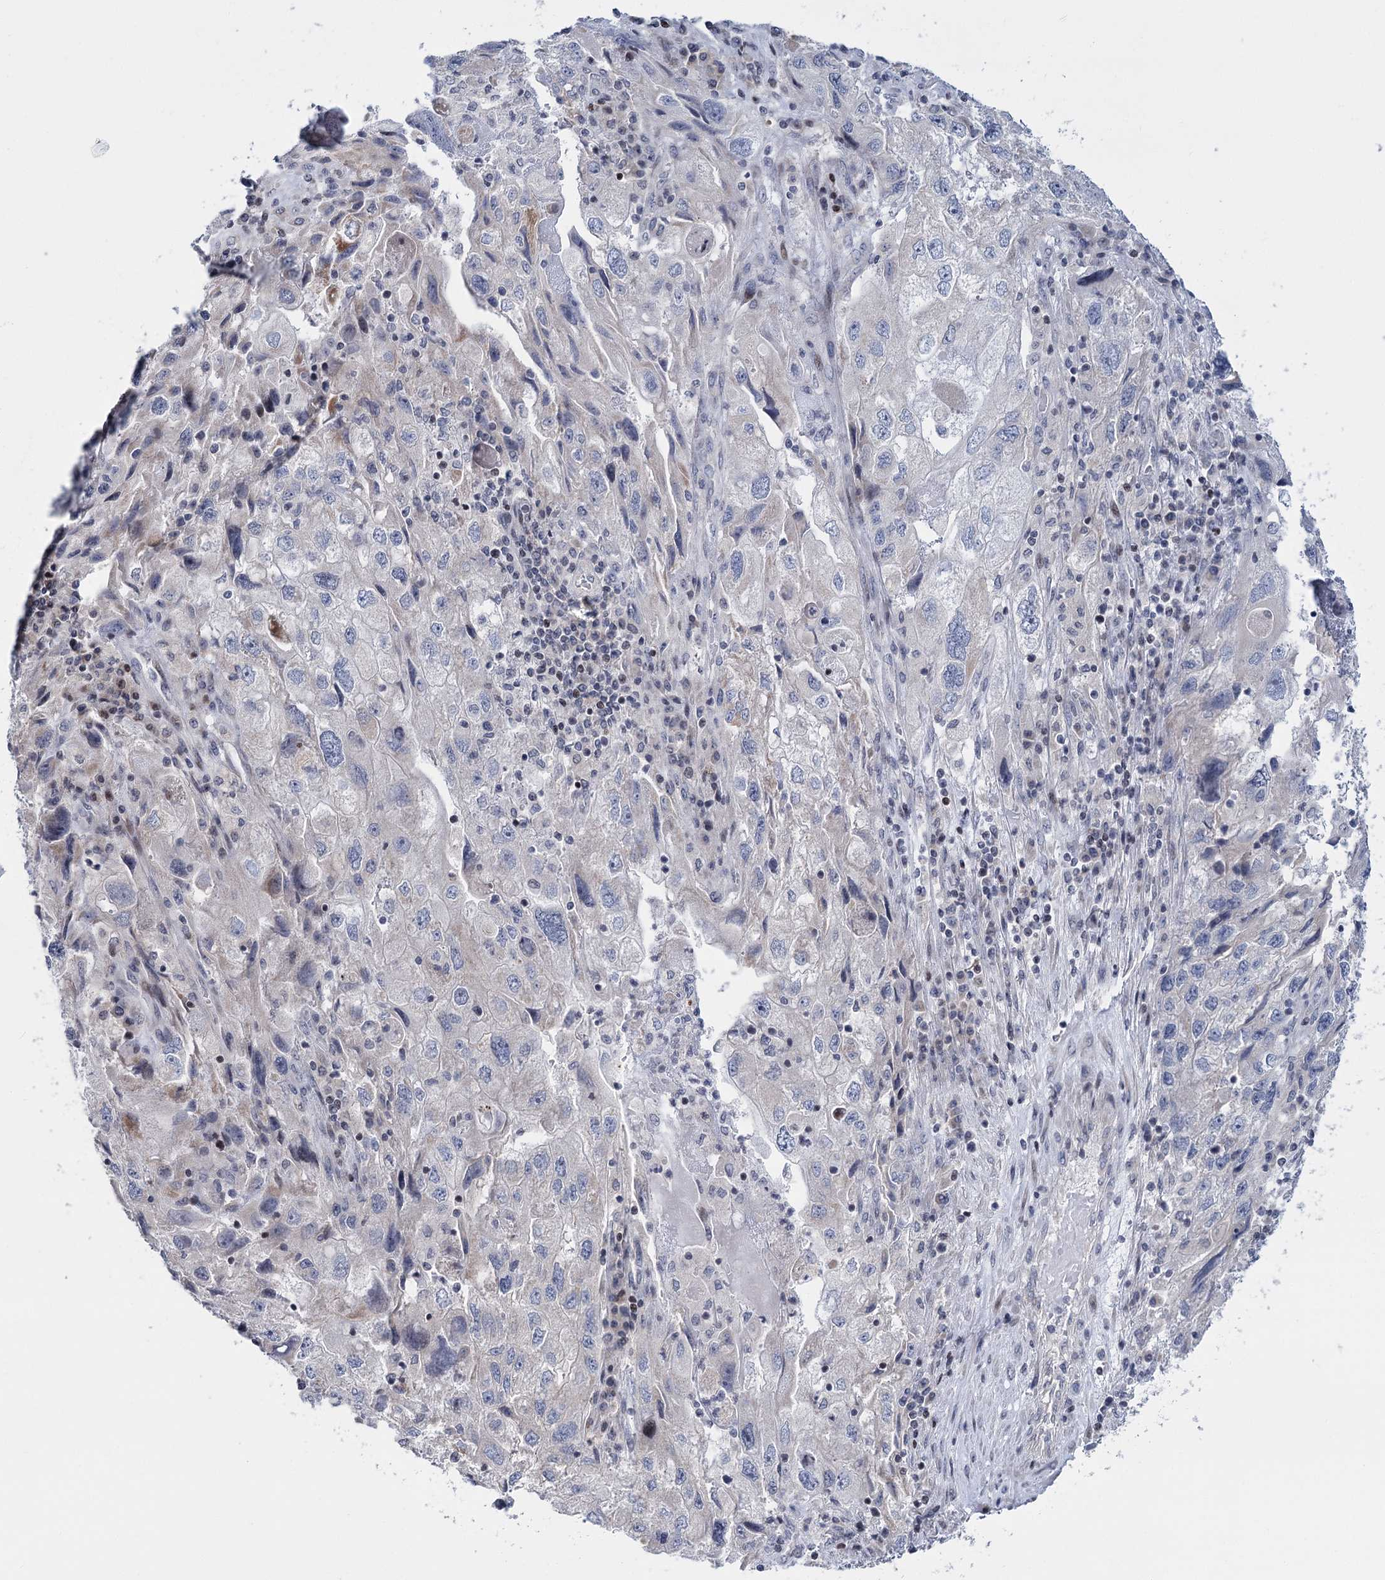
{"staining": {"intensity": "negative", "quantity": "none", "location": "none"}, "tissue": "endometrial cancer", "cell_type": "Tumor cells", "image_type": "cancer", "snomed": [{"axis": "morphology", "description": "Adenocarcinoma, NOS"}, {"axis": "topography", "description": "Endometrium"}], "caption": "The photomicrograph reveals no staining of tumor cells in endometrial cancer (adenocarcinoma). Brightfield microscopy of immunohistochemistry (IHC) stained with DAB (brown) and hematoxylin (blue), captured at high magnification.", "gene": "PTGR1", "patient": {"sex": "female", "age": 49}}